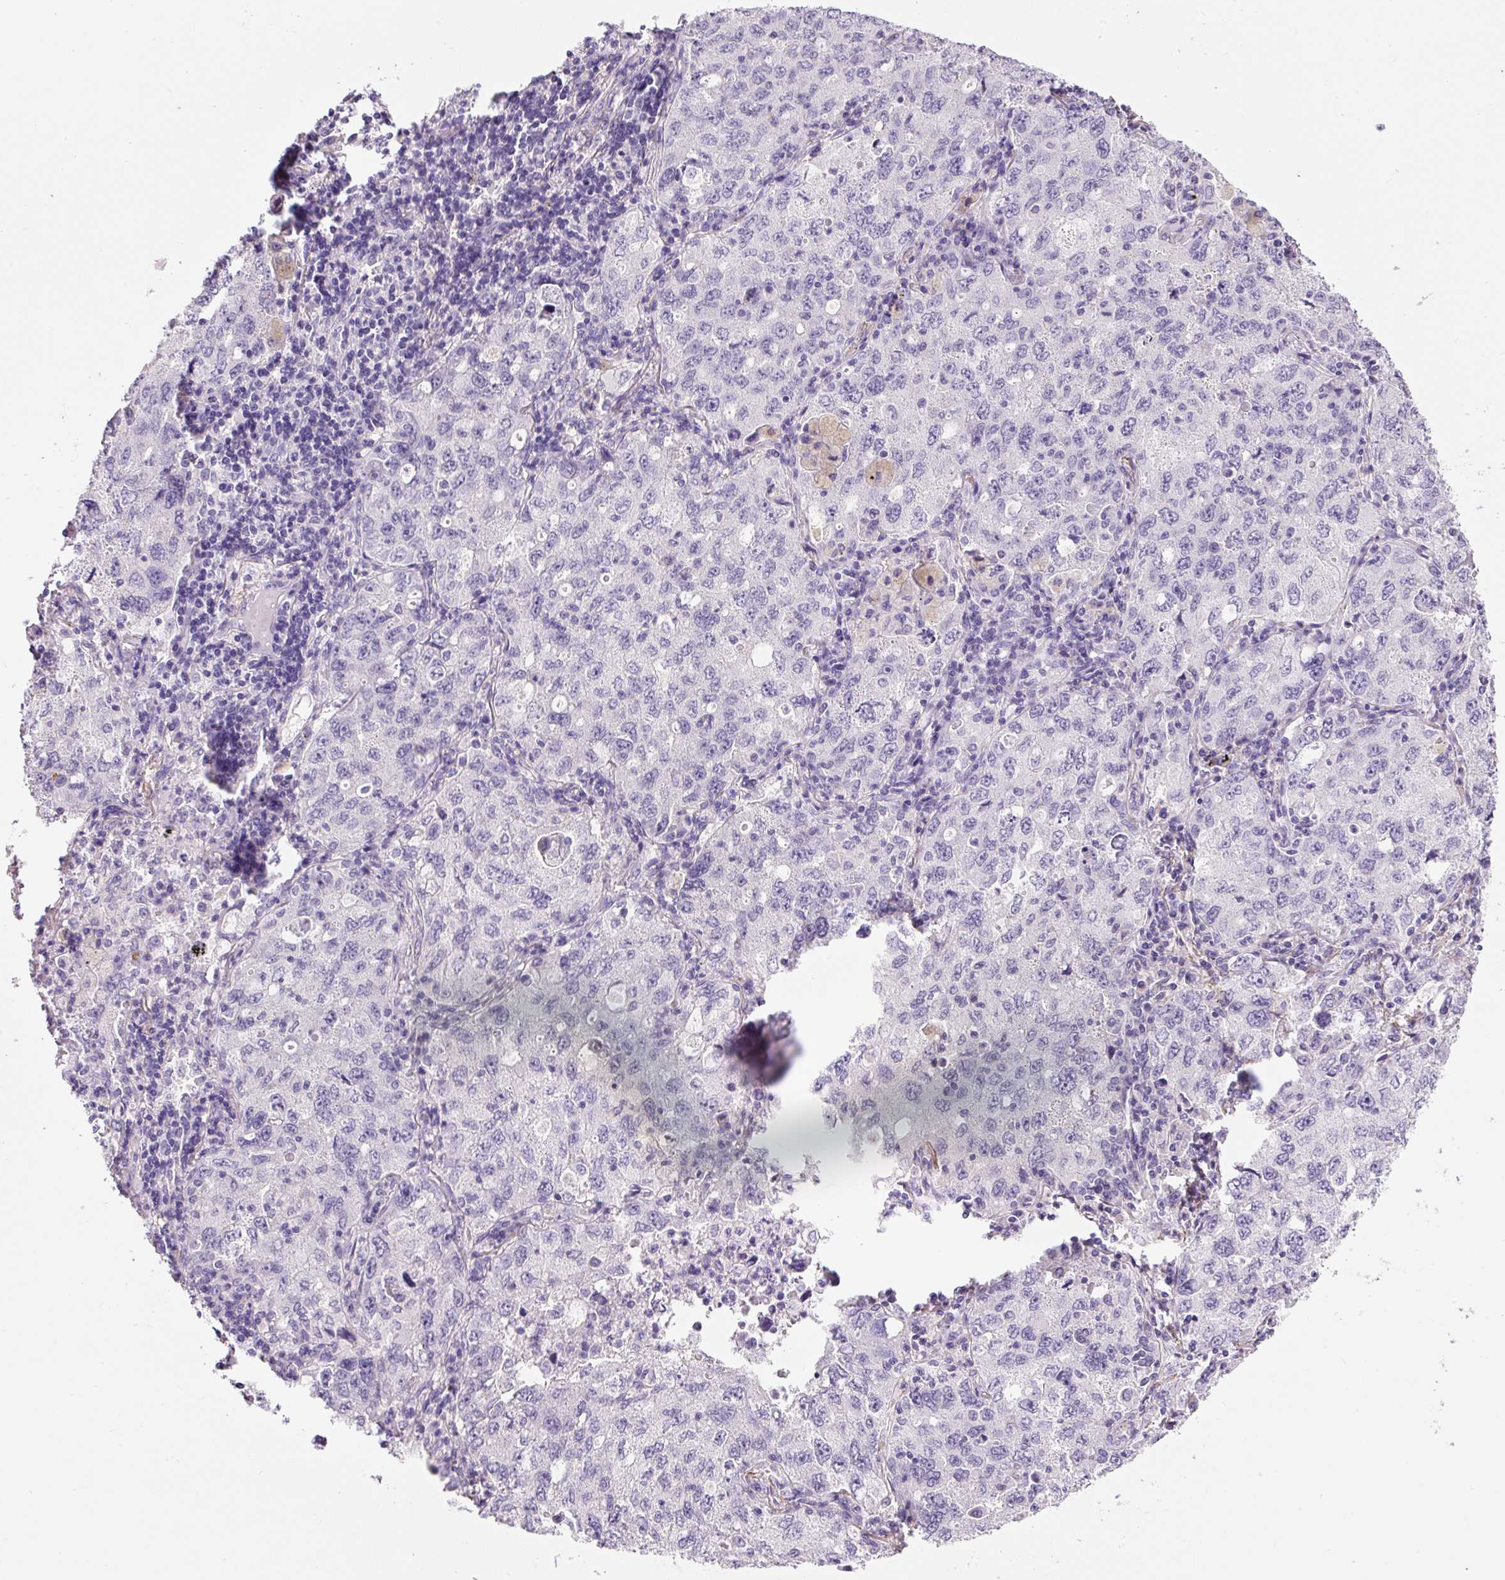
{"staining": {"intensity": "negative", "quantity": "none", "location": "none"}, "tissue": "lung cancer", "cell_type": "Tumor cells", "image_type": "cancer", "snomed": [{"axis": "morphology", "description": "Adenocarcinoma, NOS"}, {"axis": "topography", "description": "Lung"}], "caption": "This histopathology image is of lung cancer (adenocarcinoma) stained with immunohistochemistry to label a protein in brown with the nuclei are counter-stained blue. There is no staining in tumor cells.", "gene": "FBN1", "patient": {"sex": "female", "age": 57}}